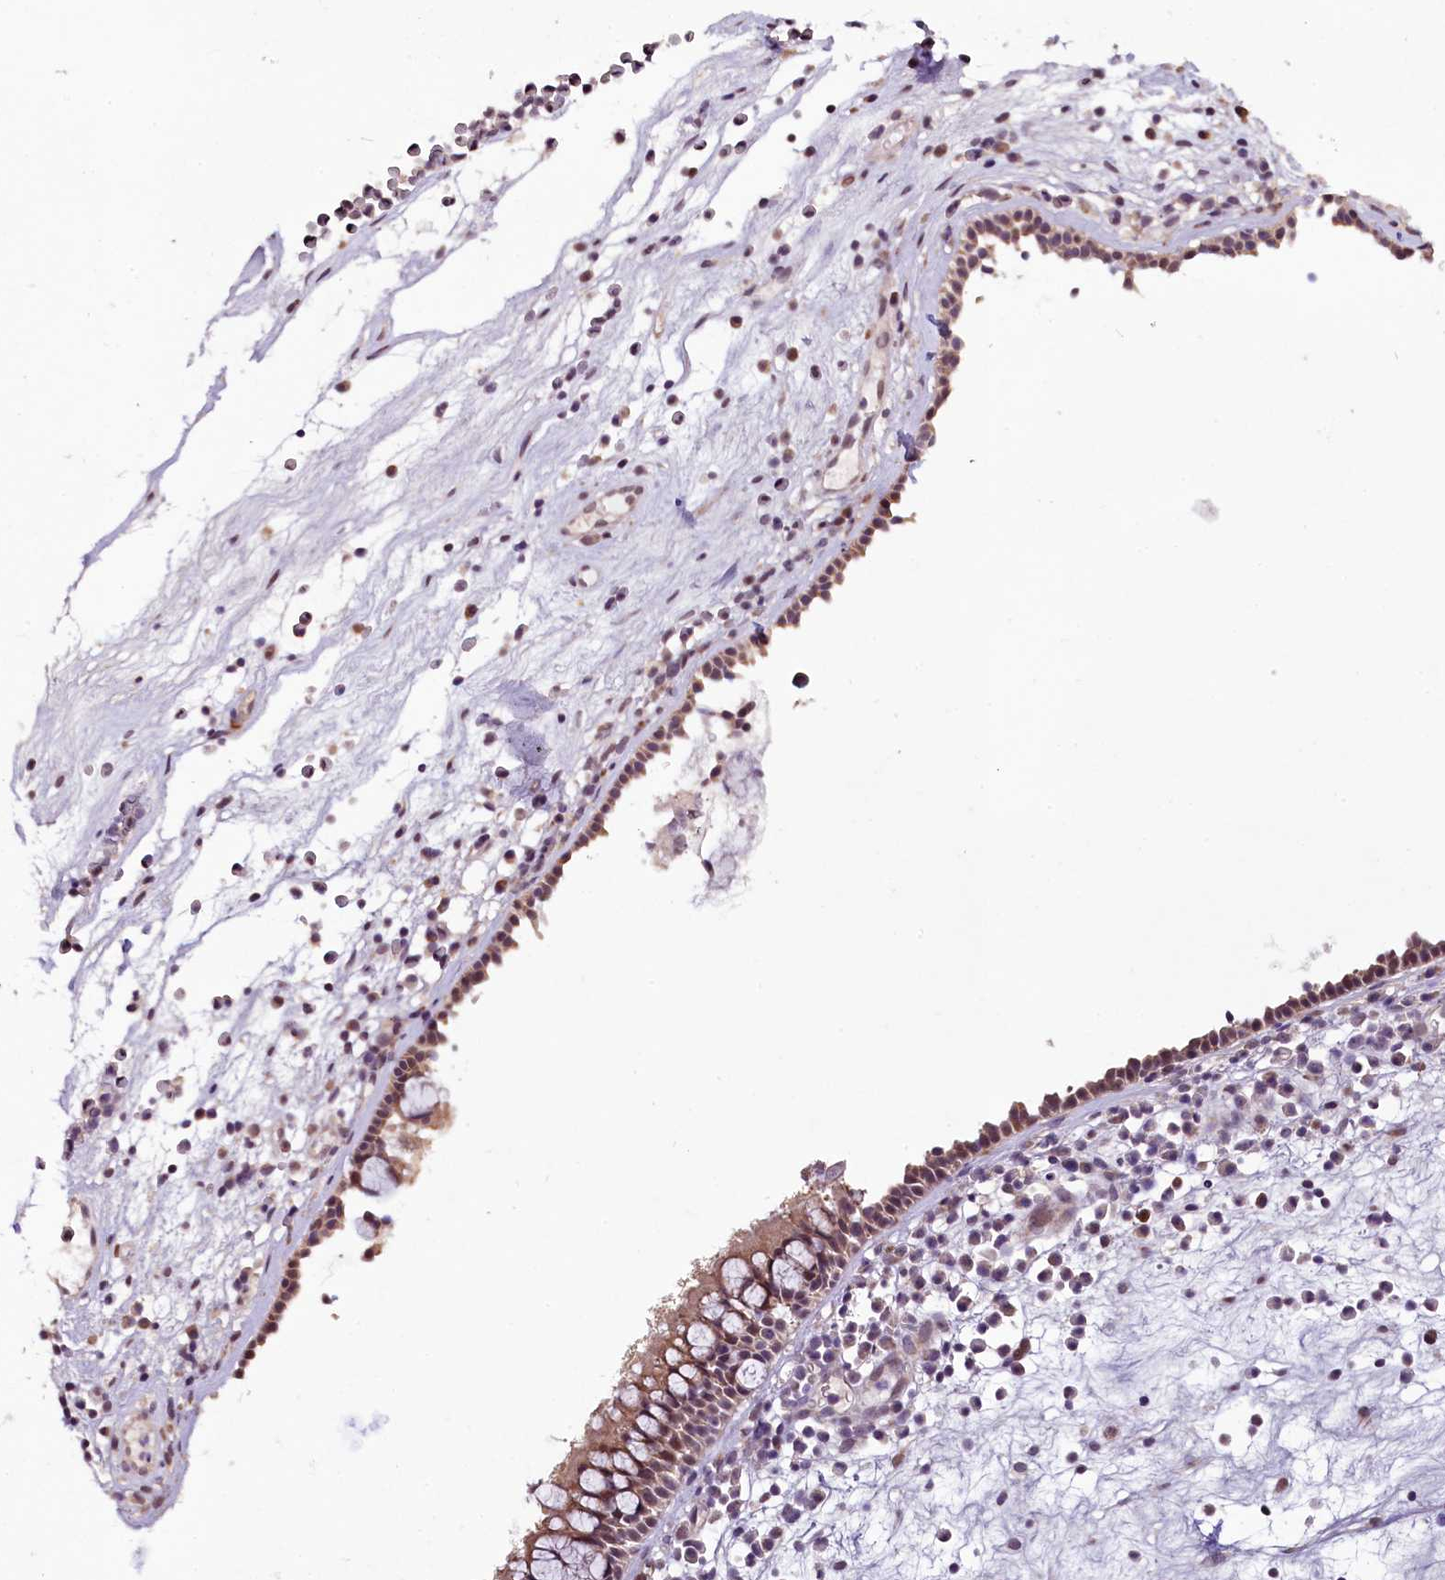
{"staining": {"intensity": "weak", "quantity": ">75%", "location": "cytoplasmic/membranous,nuclear"}, "tissue": "nasopharynx", "cell_type": "Respiratory epithelial cells", "image_type": "normal", "snomed": [{"axis": "morphology", "description": "Normal tissue, NOS"}, {"axis": "morphology", "description": "Inflammation, NOS"}, {"axis": "morphology", "description": "Malignant melanoma, Metastatic site"}, {"axis": "topography", "description": "Nasopharynx"}], "caption": "The immunohistochemical stain highlights weak cytoplasmic/membranous,nuclear staining in respiratory epithelial cells of unremarkable nasopharynx. (Brightfield microscopy of DAB IHC at high magnification).", "gene": "RPUSD2", "patient": {"sex": "male", "age": 70}}